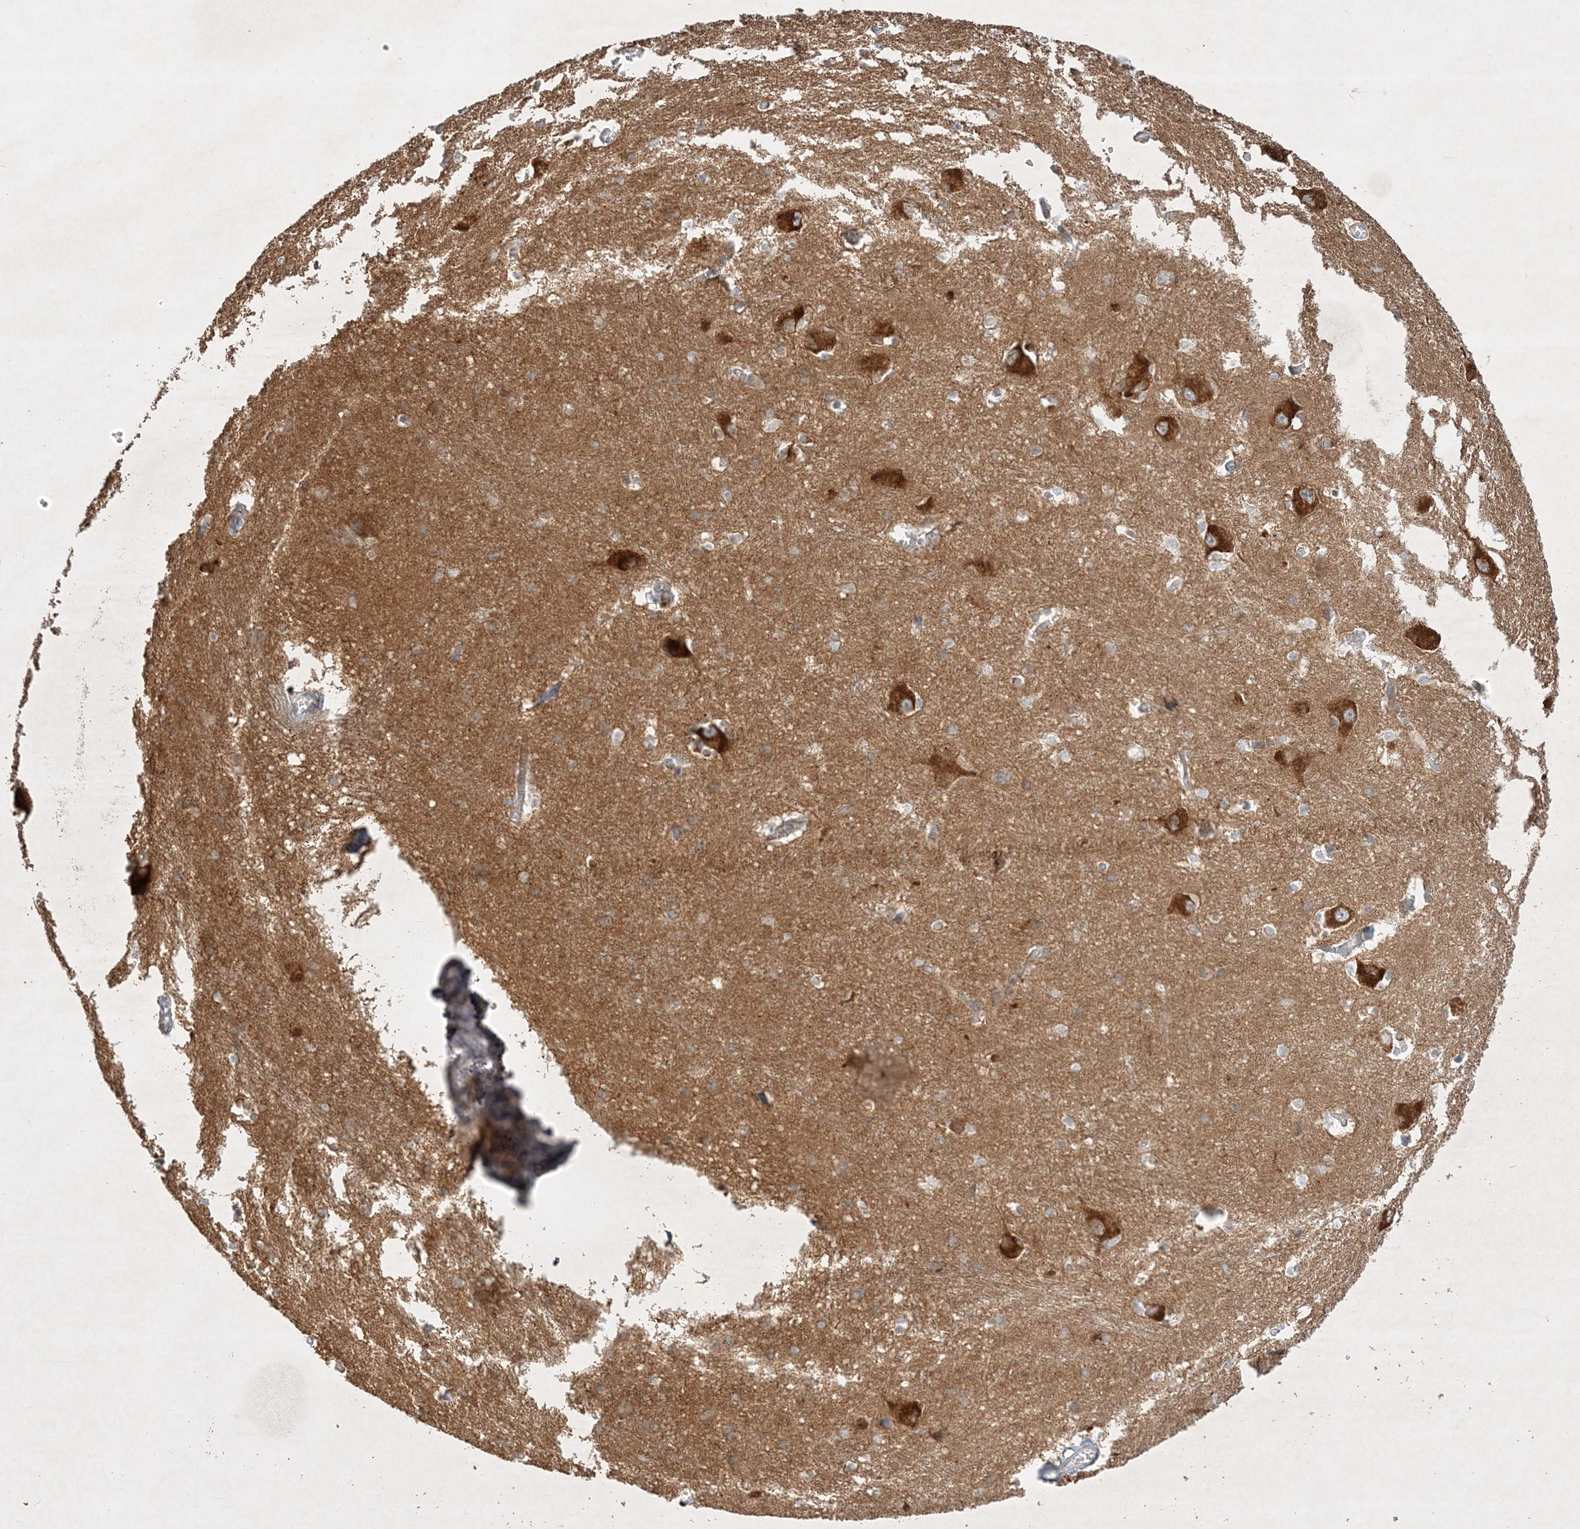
{"staining": {"intensity": "moderate", "quantity": "<25%", "location": "nuclear"}, "tissue": "caudate", "cell_type": "Glial cells", "image_type": "normal", "snomed": [{"axis": "morphology", "description": "Normal tissue, NOS"}, {"axis": "topography", "description": "Lateral ventricle wall"}], "caption": "Unremarkable caudate was stained to show a protein in brown. There is low levels of moderate nuclear positivity in about <25% of glial cells. (Brightfield microscopy of DAB IHC at high magnification).", "gene": "STK11IP", "patient": {"sex": "male", "age": 37}}